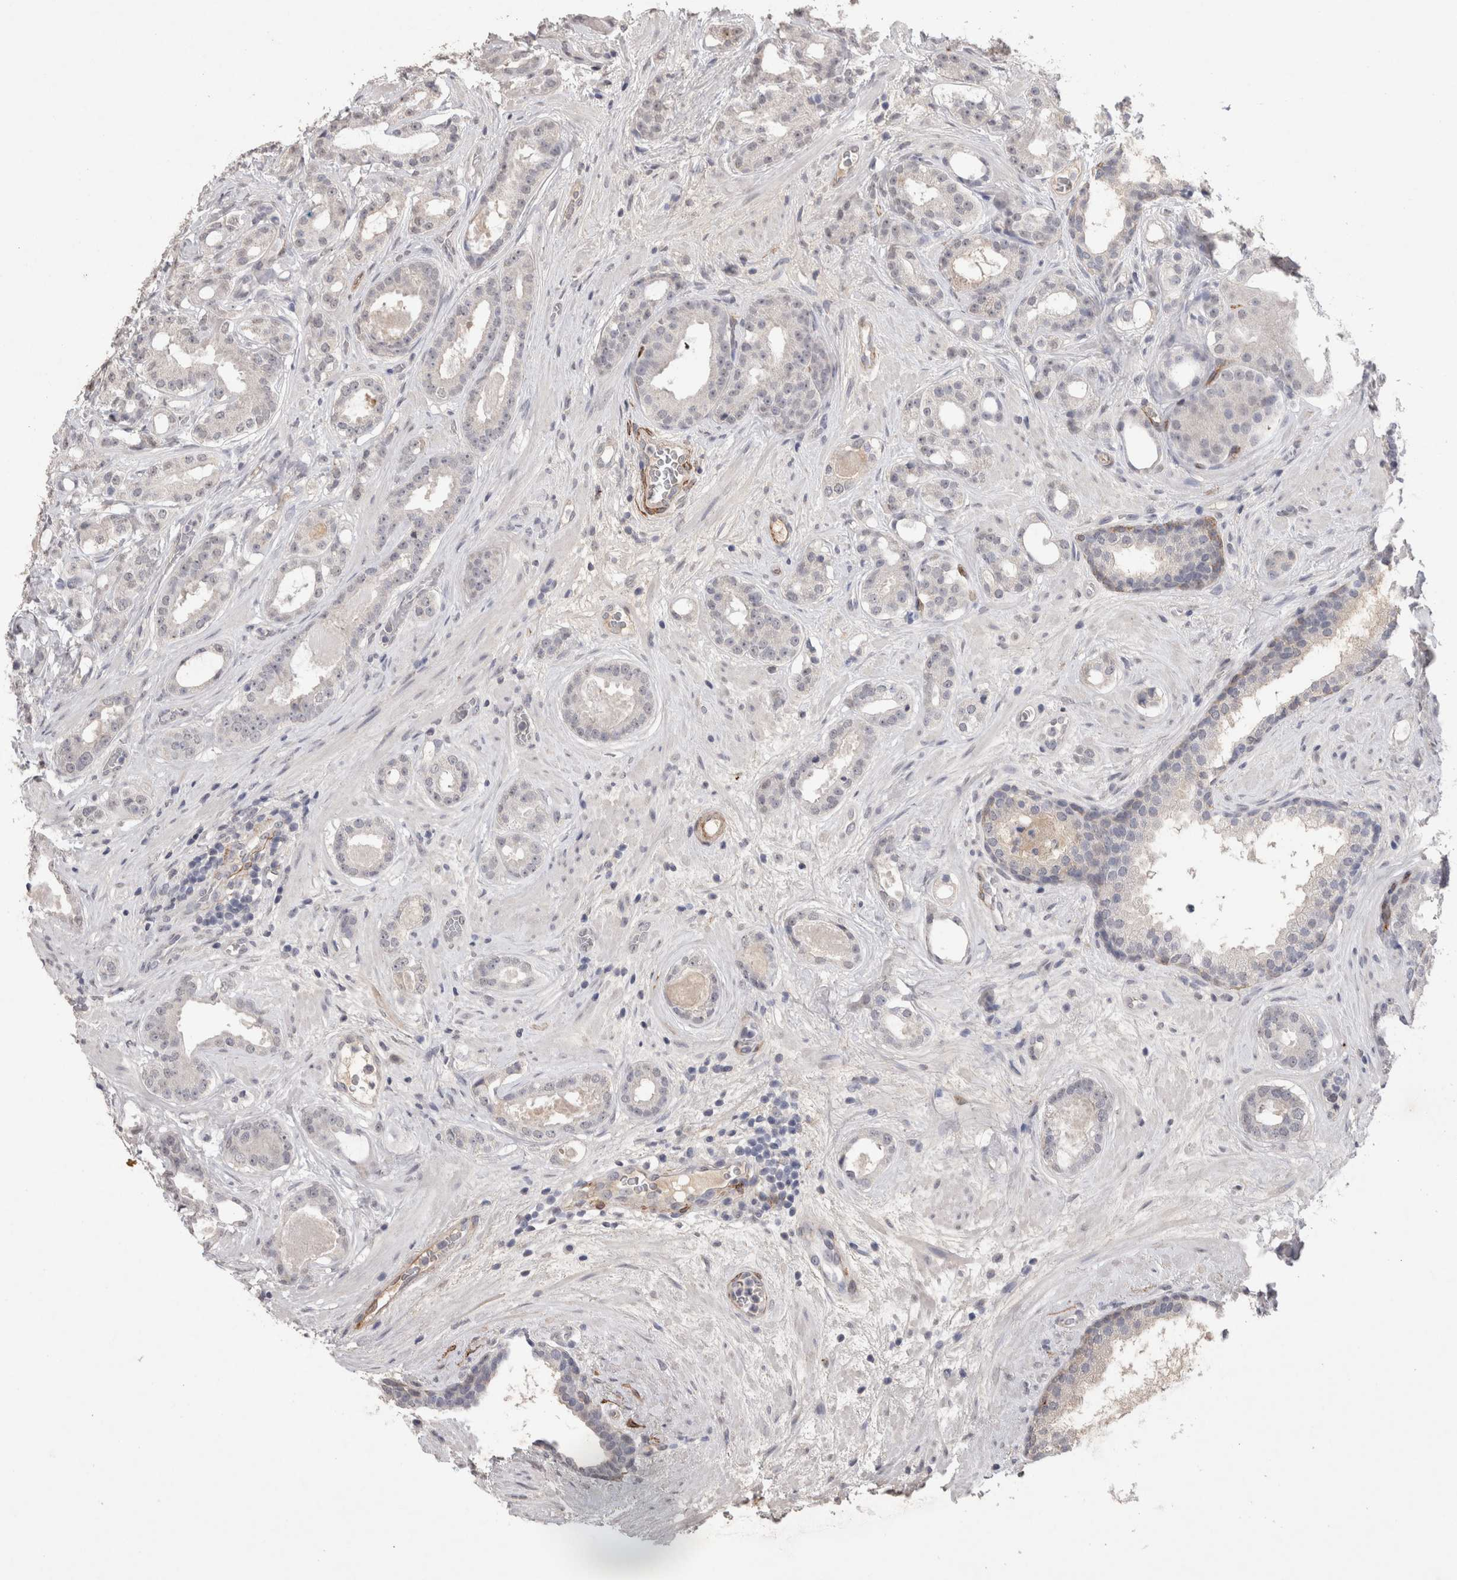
{"staining": {"intensity": "negative", "quantity": "none", "location": "none"}, "tissue": "prostate cancer", "cell_type": "Tumor cells", "image_type": "cancer", "snomed": [{"axis": "morphology", "description": "Adenocarcinoma, High grade"}, {"axis": "topography", "description": "Prostate"}], "caption": "Adenocarcinoma (high-grade) (prostate) stained for a protein using IHC displays no staining tumor cells.", "gene": "CDH13", "patient": {"sex": "male", "age": 60}}